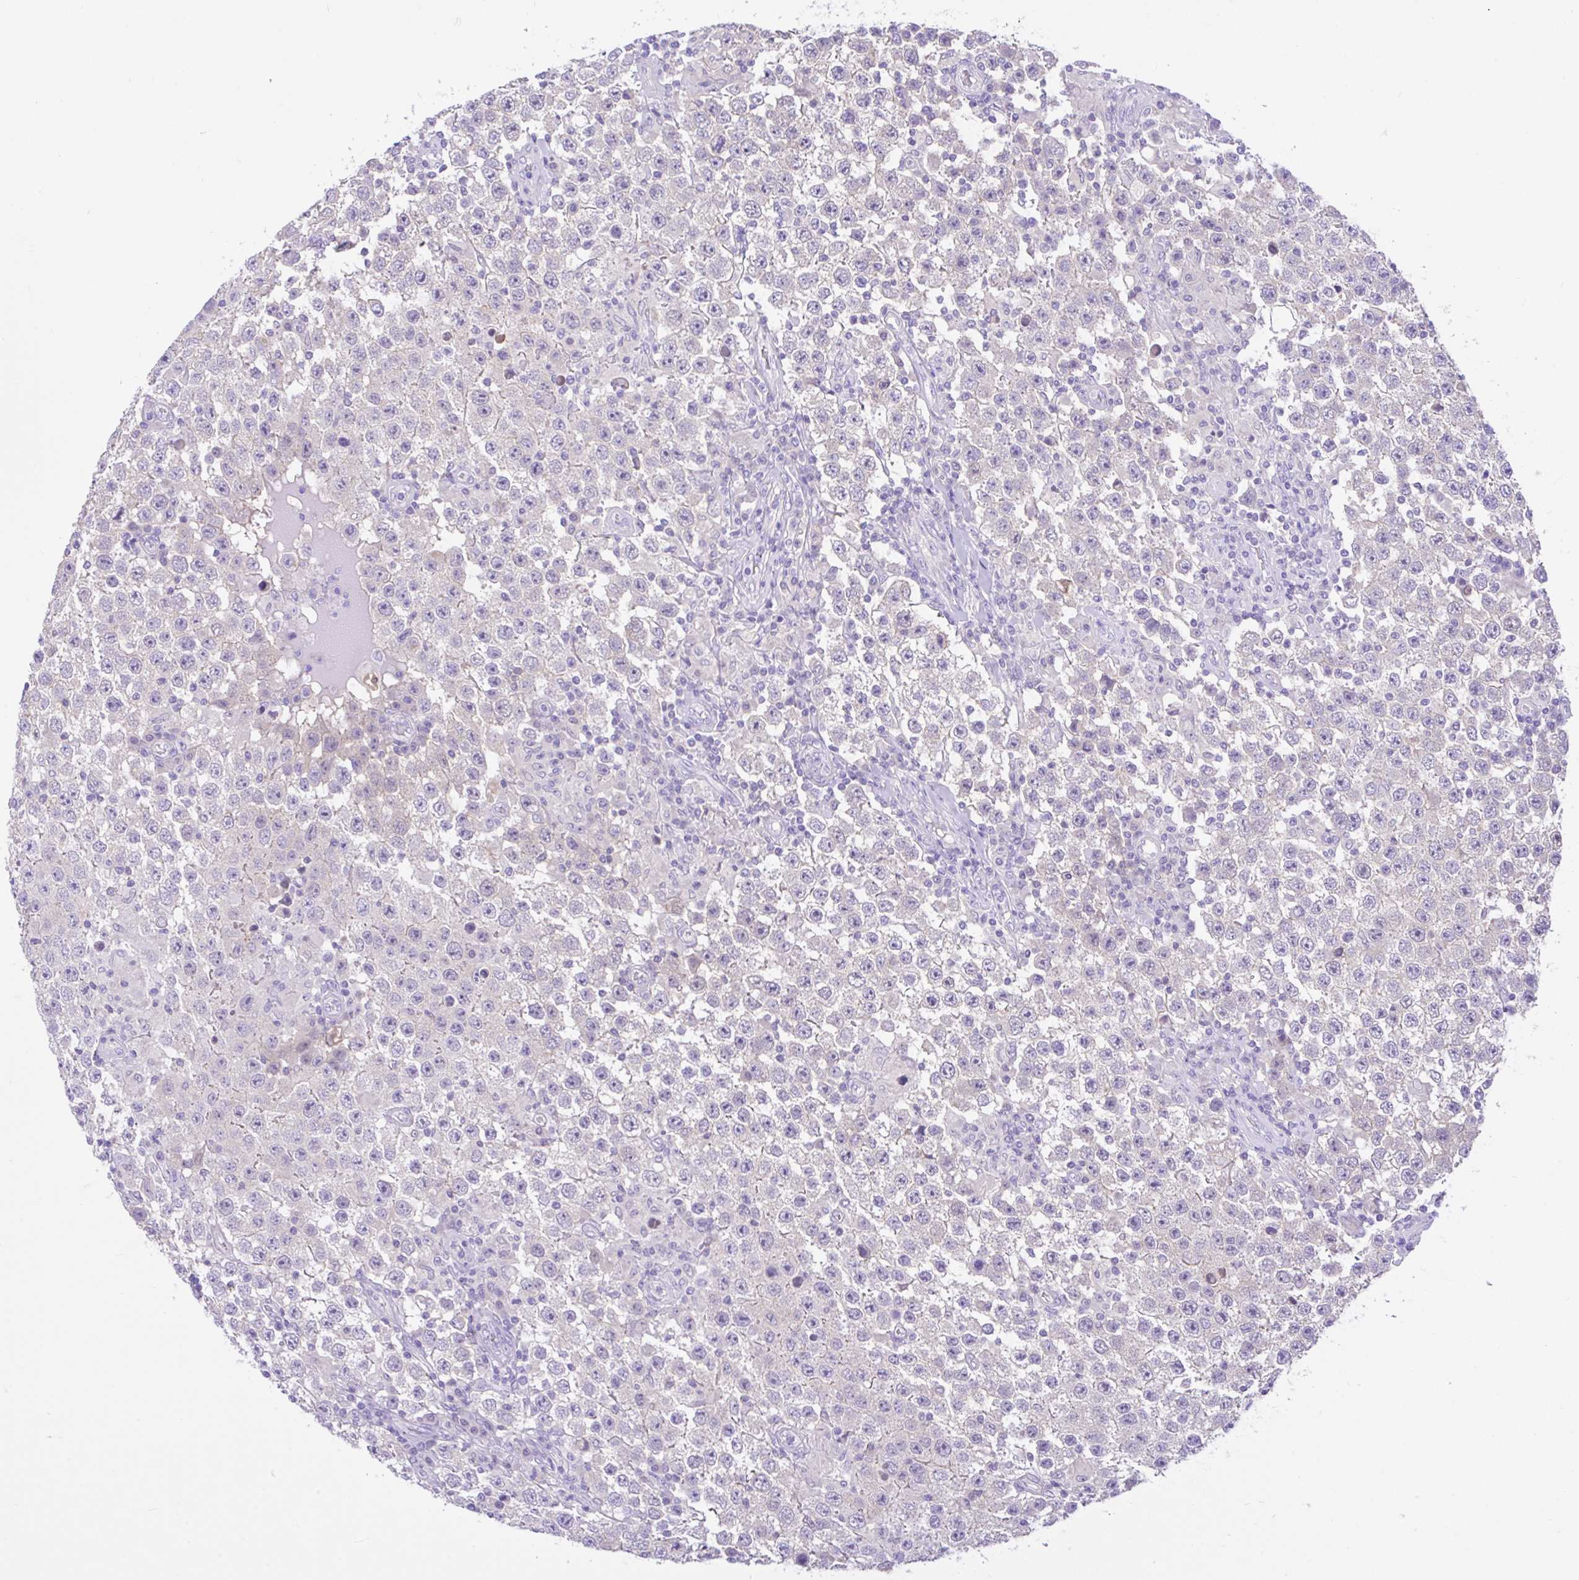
{"staining": {"intensity": "negative", "quantity": "none", "location": "none"}, "tissue": "testis cancer", "cell_type": "Tumor cells", "image_type": "cancer", "snomed": [{"axis": "morphology", "description": "Normal tissue, NOS"}, {"axis": "morphology", "description": "Urothelial carcinoma, High grade"}, {"axis": "morphology", "description": "Seminoma, NOS"}, {"axis": "morphology", "description": "Carcinoma, Embryonal, NOS"}, {"axis": "topography", "description": "Urinary bladder"}, {"axis": "topography", "description": "Testis"}], "caption": "A high-resolution photomicrograph shows immunohistochemistry (IHC) staining of seminoma (testis), which displays no significant expression in tumor cells. (Stains: DAB (3,3'-diaminobenzidine) IHC with hematoxylin counter stain, Microscopy: brightfield microscopy at high magnification).", "gene": "ANO4", "patient": {"sex": "male", "age": 41}}